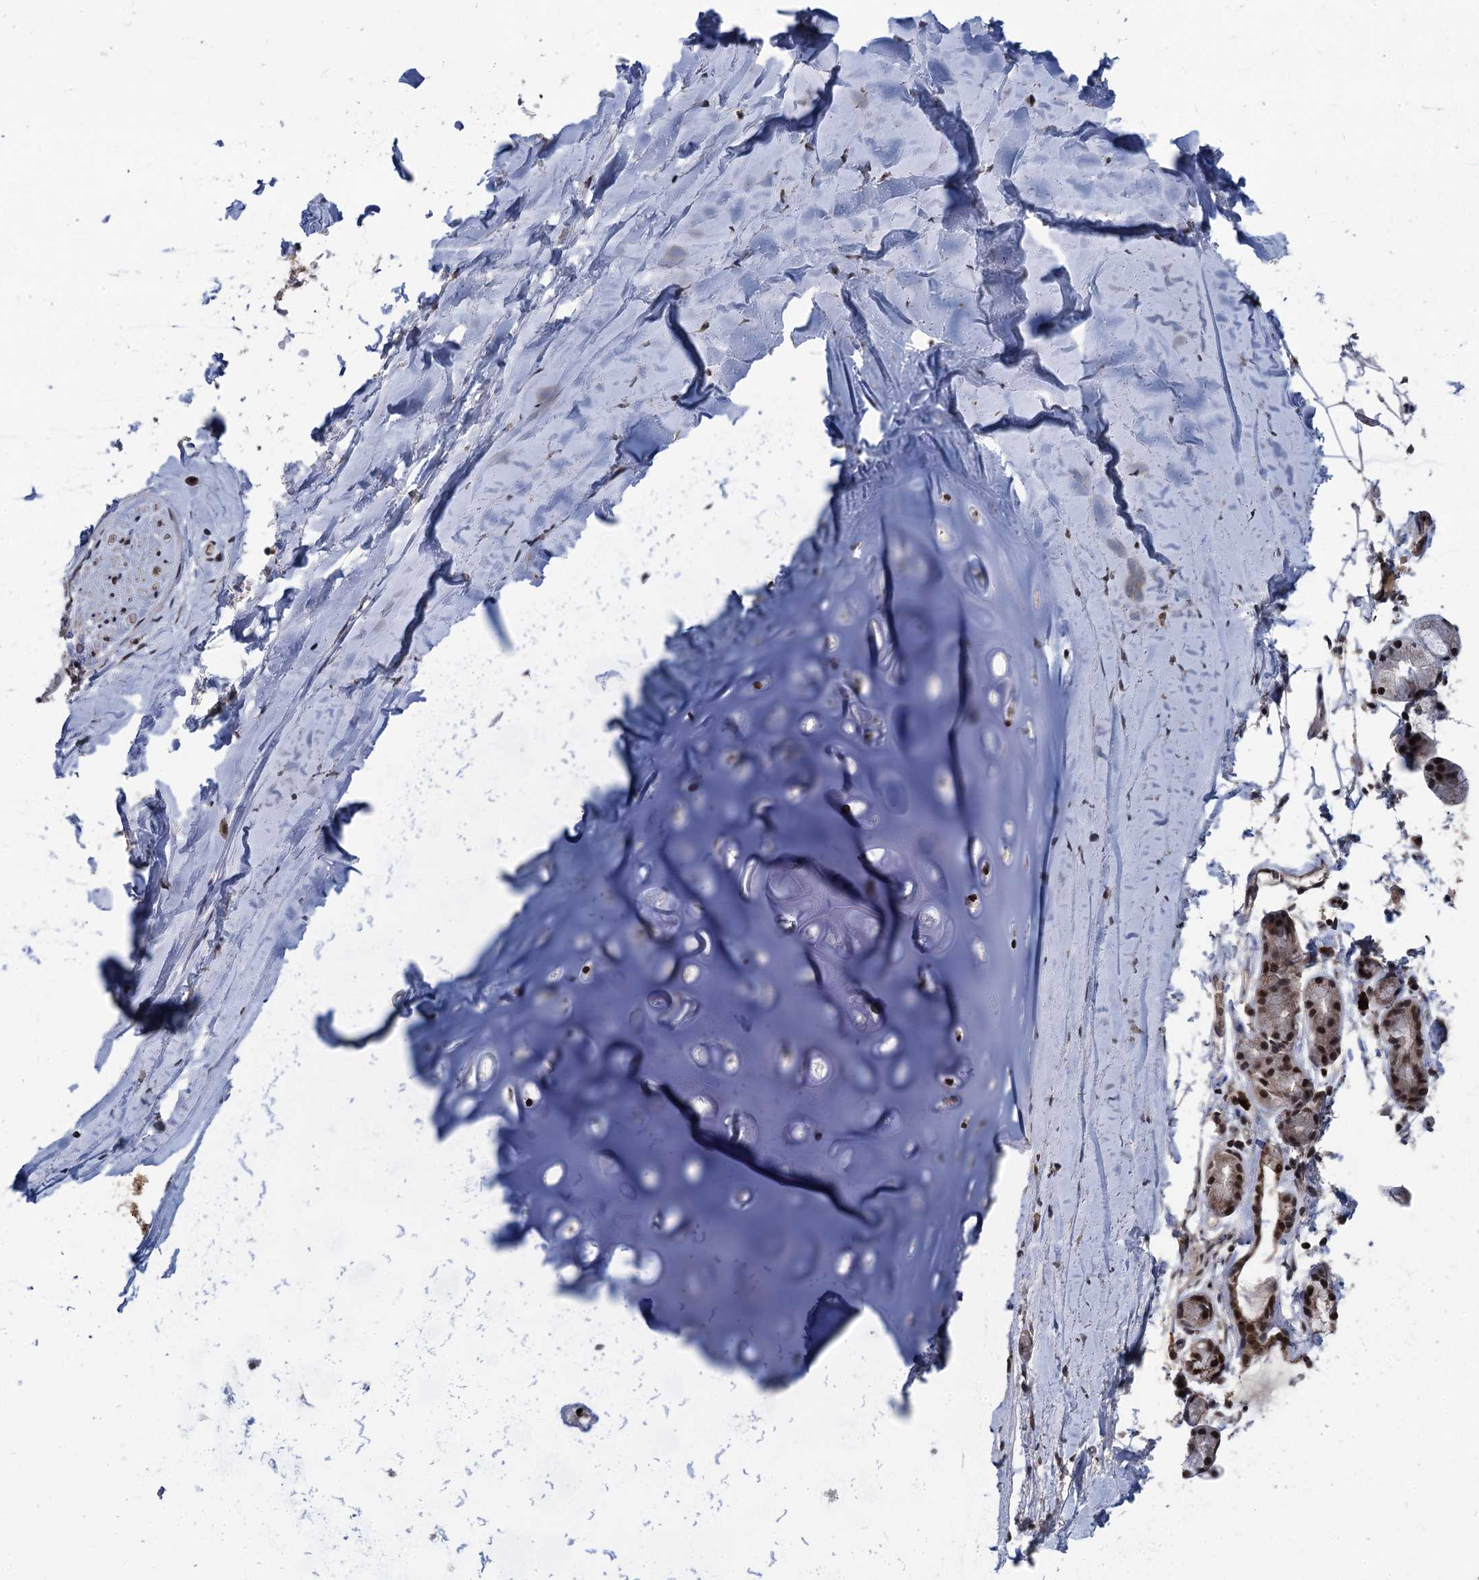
{"staining": {"intensity": "strong", "quantity": ">75%", "location": "nuclear"}, "tissue": "adipose tissue", "cell_type": "Adipocytes", "image_type": "normal", "snomed": [{"axis": "morphology", "description": "Normal tissue, NOS"}, {"axis": "topography", "description": "Lymph node"}, {"axis": "topography", "description": "Bronchus"}], "caption": "Normal adipose tissue shows strong nuclear staining in approximately >75% of adipocytes, visualized by immunohistochemistry. (IHC, brightfield microscopy, high magnification).", "gene": "RASSF4", "patient": {"sex": "male", "age": 63}}